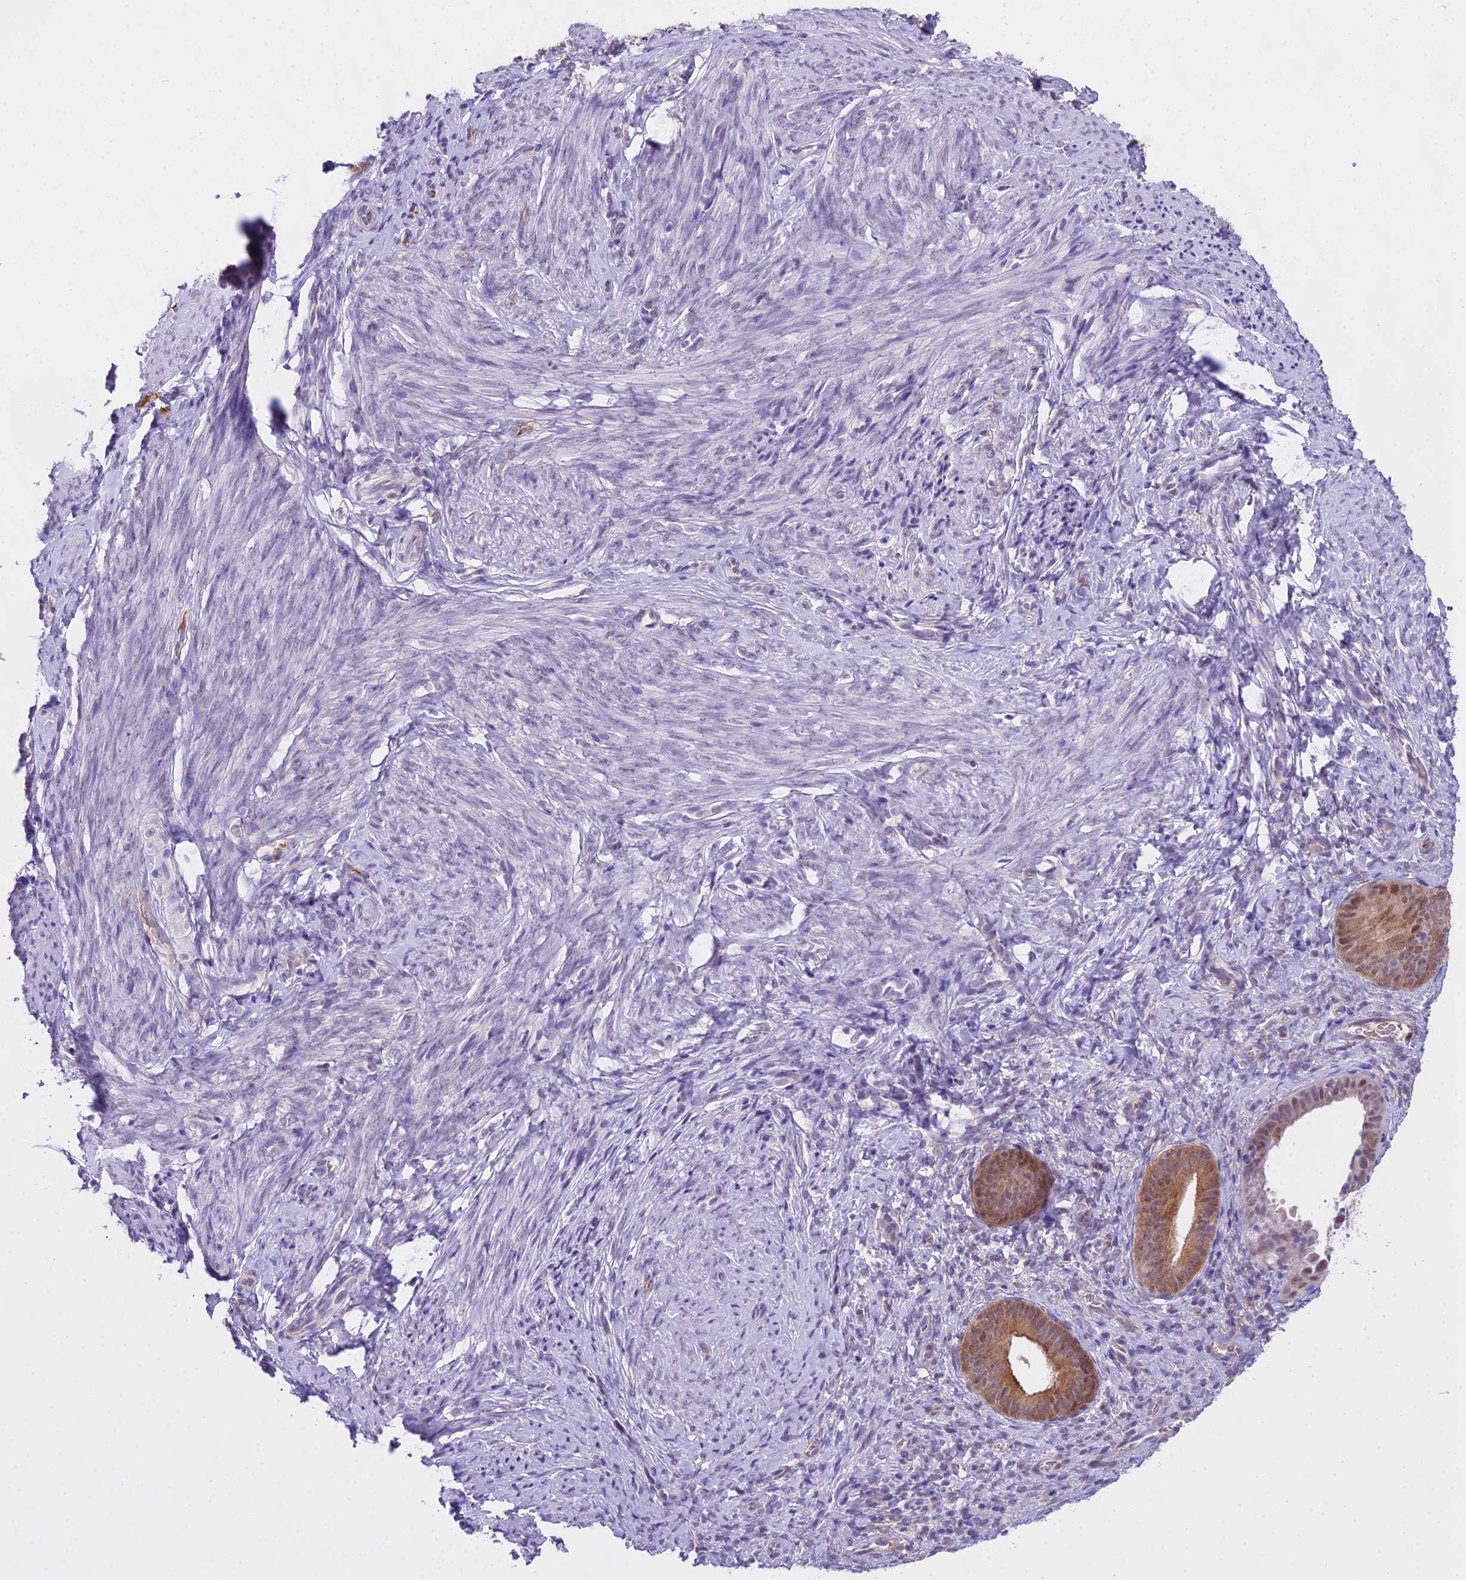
{"staining": {"intensity": "negative", "quantity": "none", "location": "none"}, "tissue": "endometrium", "cell_type": "Cells in endometrial stroma", "image_type": "normal", "snomed": [{"axis": "morphology", "description": "Normal tissue, NOS"}, {"axis": "topography", "description": "Endometrium"}], "caption": "DAB (3,3'-diaminobenzidine) immunohistochemical staining of normal human endometrium displays no significant expression in cells in endometrial stroma.", "gene": "MAT2A", "patient": {"sex": "female", "age": 65}}